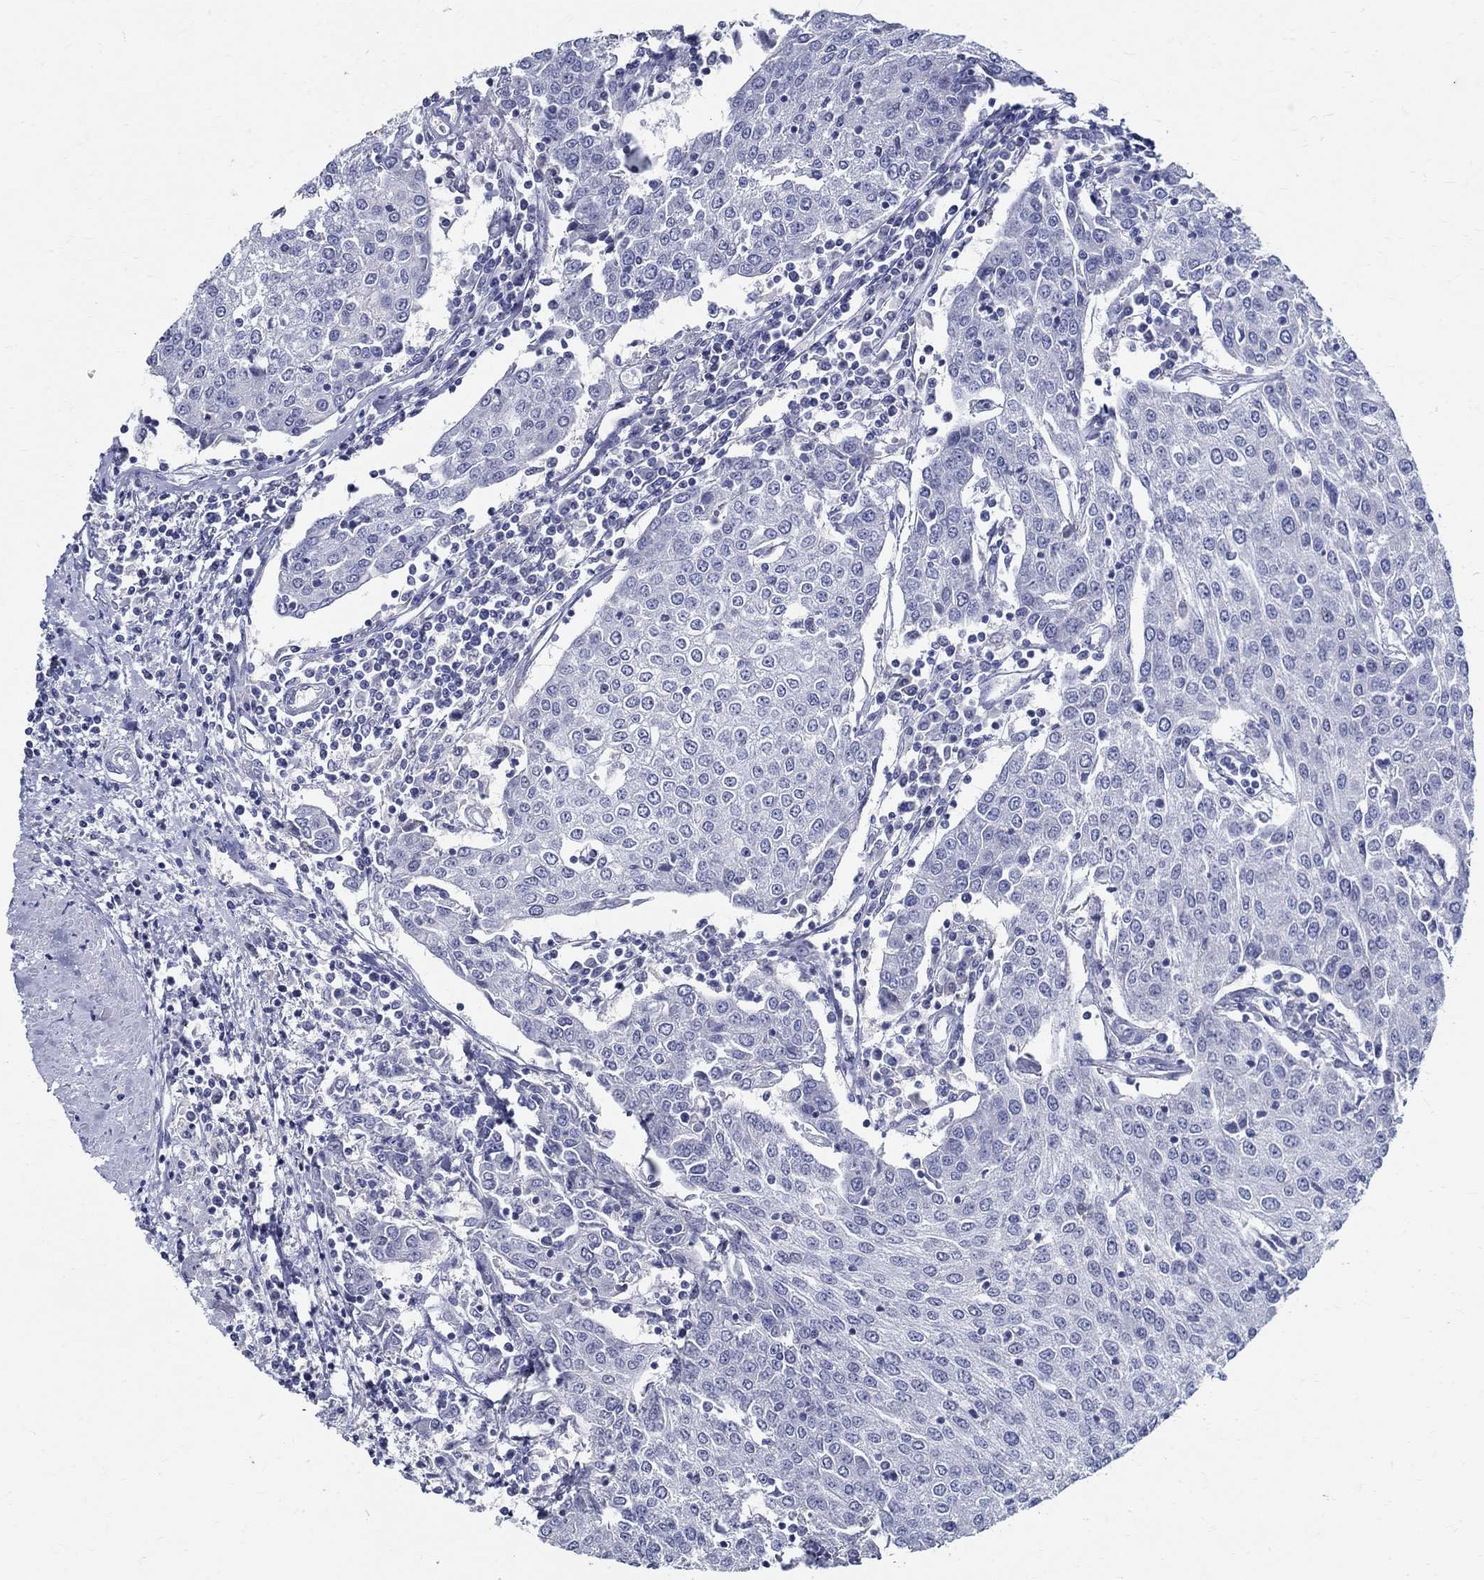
{"staining": {"intensity": "negative", "quantity": "none", "location": "none"}, "tissue": "urothelial cancer", "cell_type": "Tumor cells", "image_type": "cancer", "snomed": [{"axis": "morphology", "description": "Urothelial carcinoma, High grade"}, {"axis": "topography", "description": "Urinary bladder"}], "caption": "This is an immunohistochemistry (IHC) histopathology image of urothelial cancer. There is no expression in tumor cells.", "gene": "CETN1", "patient": {"sex": "female", "age": 85}}